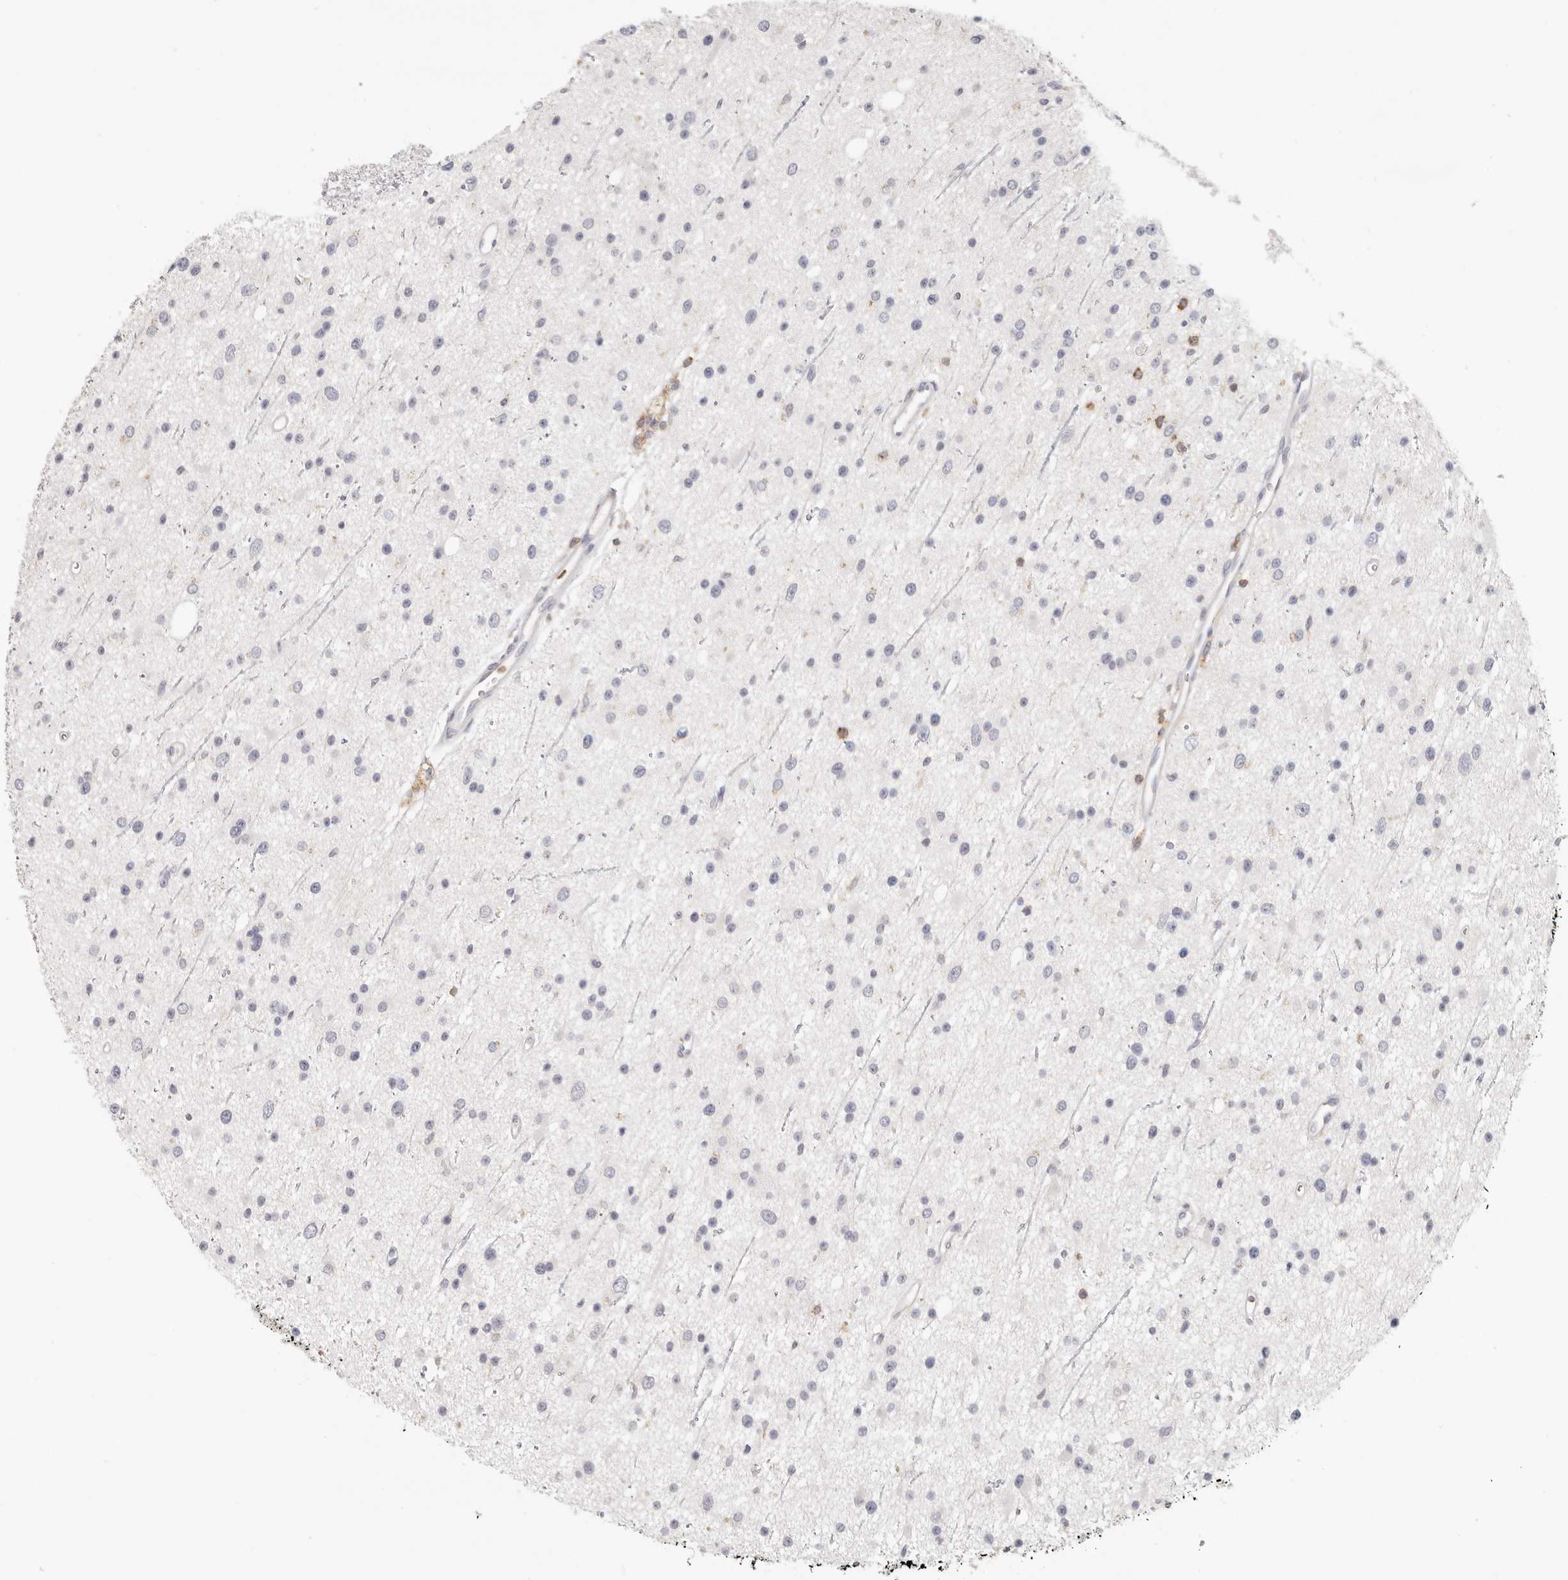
{"staining": {"intensity": "negative", "quantity": "none", "location": "none"}, "tissue": "glioma", "cell_type": "Tumor cells", "image_type": "cancer", "snomed": [{"axis": "morphology", "description": "Glioma, malignant, Low grade"}, {"axis": "topography", "description": "Cerebral cortex"}], "caption": "Immunohistochemistry (IHC) of human glioma displays no expression in tumor cells.", "gene": "ANXA9", "patient": {"sex": "female", "age": 39}}